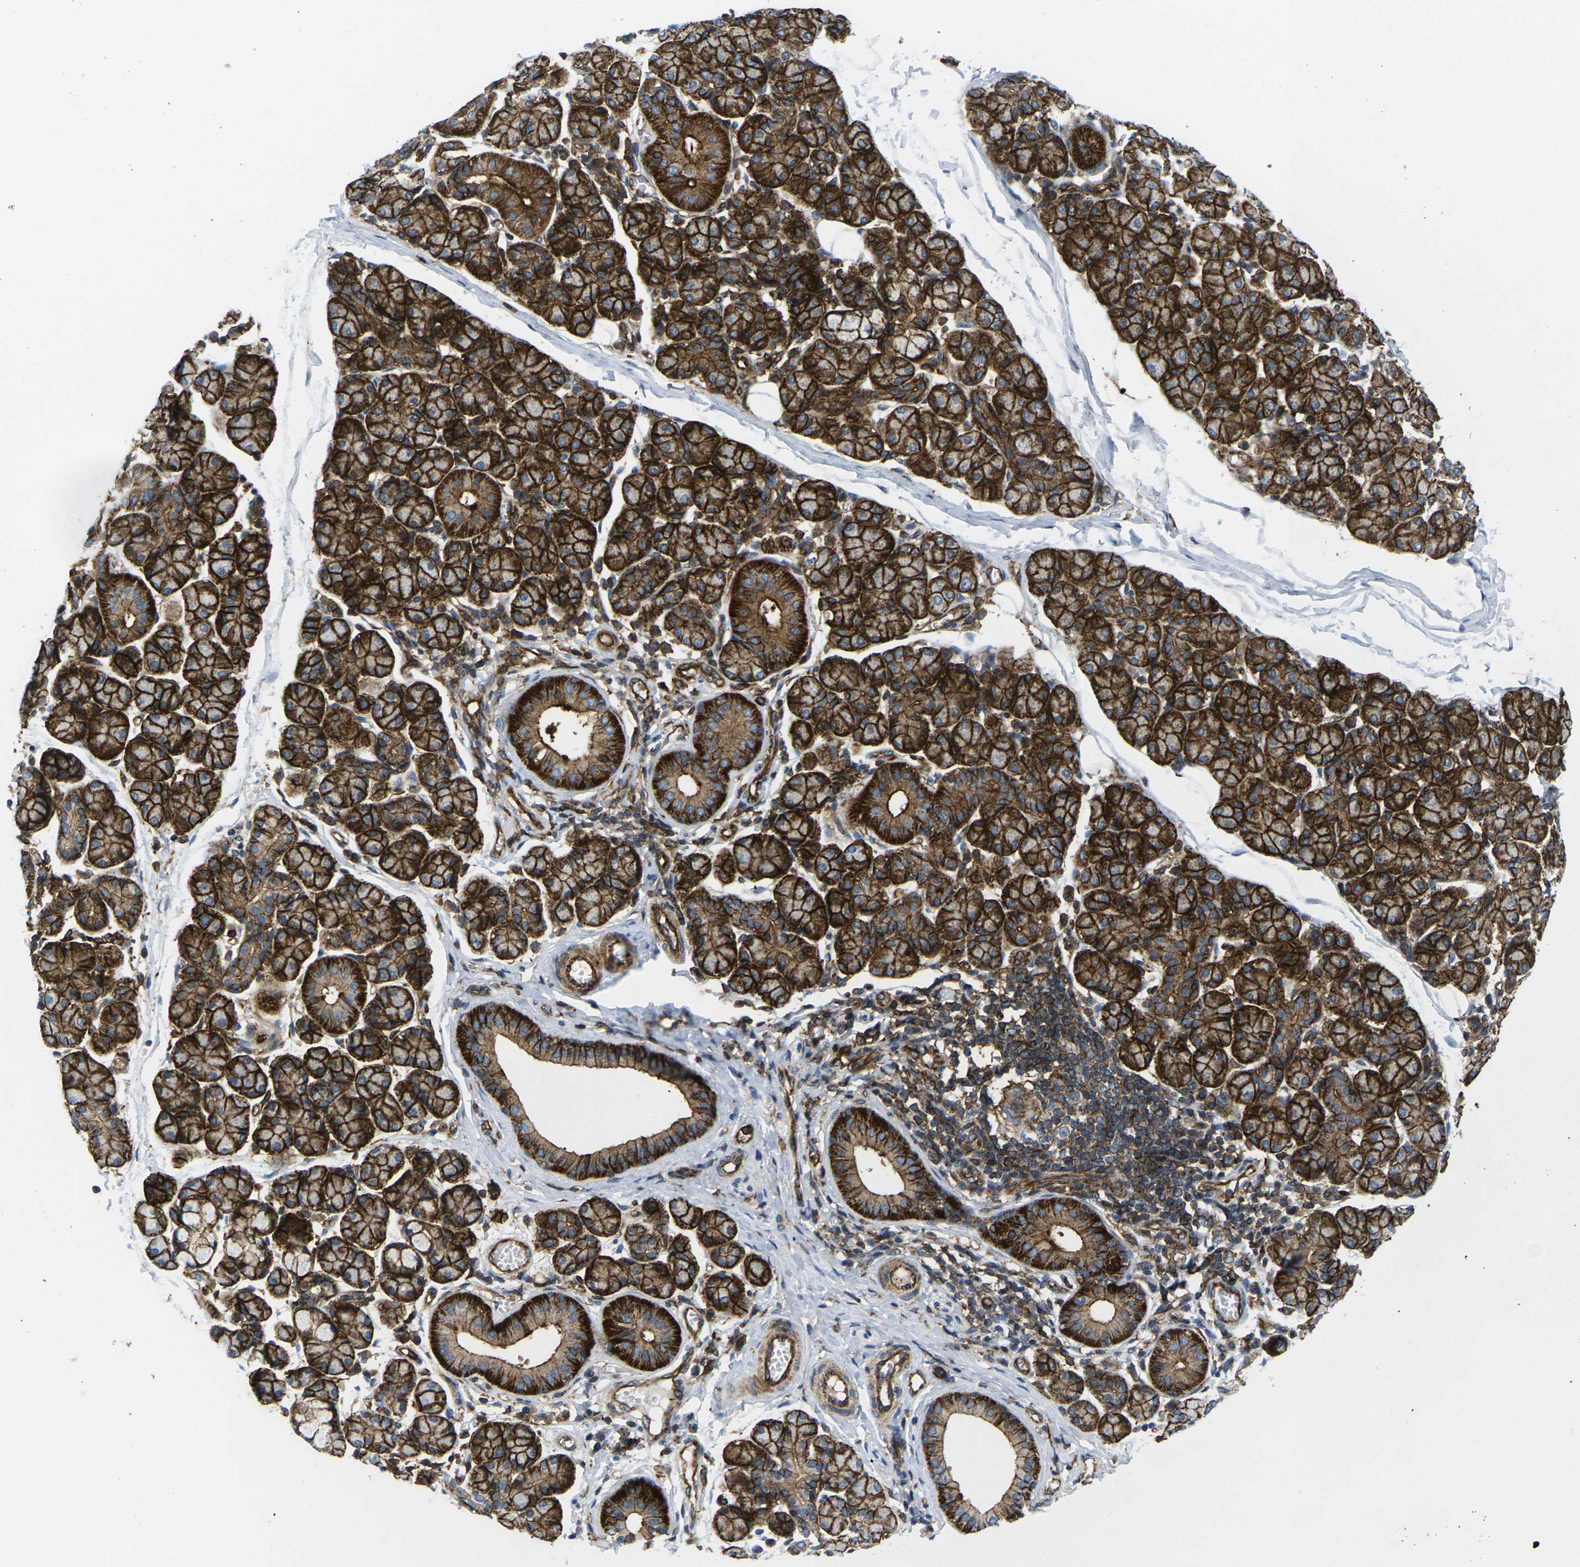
{"staining": {"intensity": "strong", "quantity": ">75%", "location": "cytoplasmic/membranous"}, "tissue": "salivary gland", "cell_type": "Glandular cells", "image_type": "normal", "snomed": [{"axis": "morphology", "description": "Normal tissue, NOS"}, {"axis": "morphology", "description": "Inflammation, NOS"}, {"axis": "topography", "description": "Lymph node"}, {"axis": "topography", "description": "Salivary gland"}], "caption": "Salivary gland stained with DAB (3,3'-diaminobenzidine) IHC shows high levels of strong cytoplasmic/membranous positivity in approximately >75% of glandular cells. The staining was performed using DAB, with brown indicating positive protein expression. Nuclei are stained blue with hematoxylin.", "gene": "IQGAP1", "patient": {"sex": "male", "age": 3}}